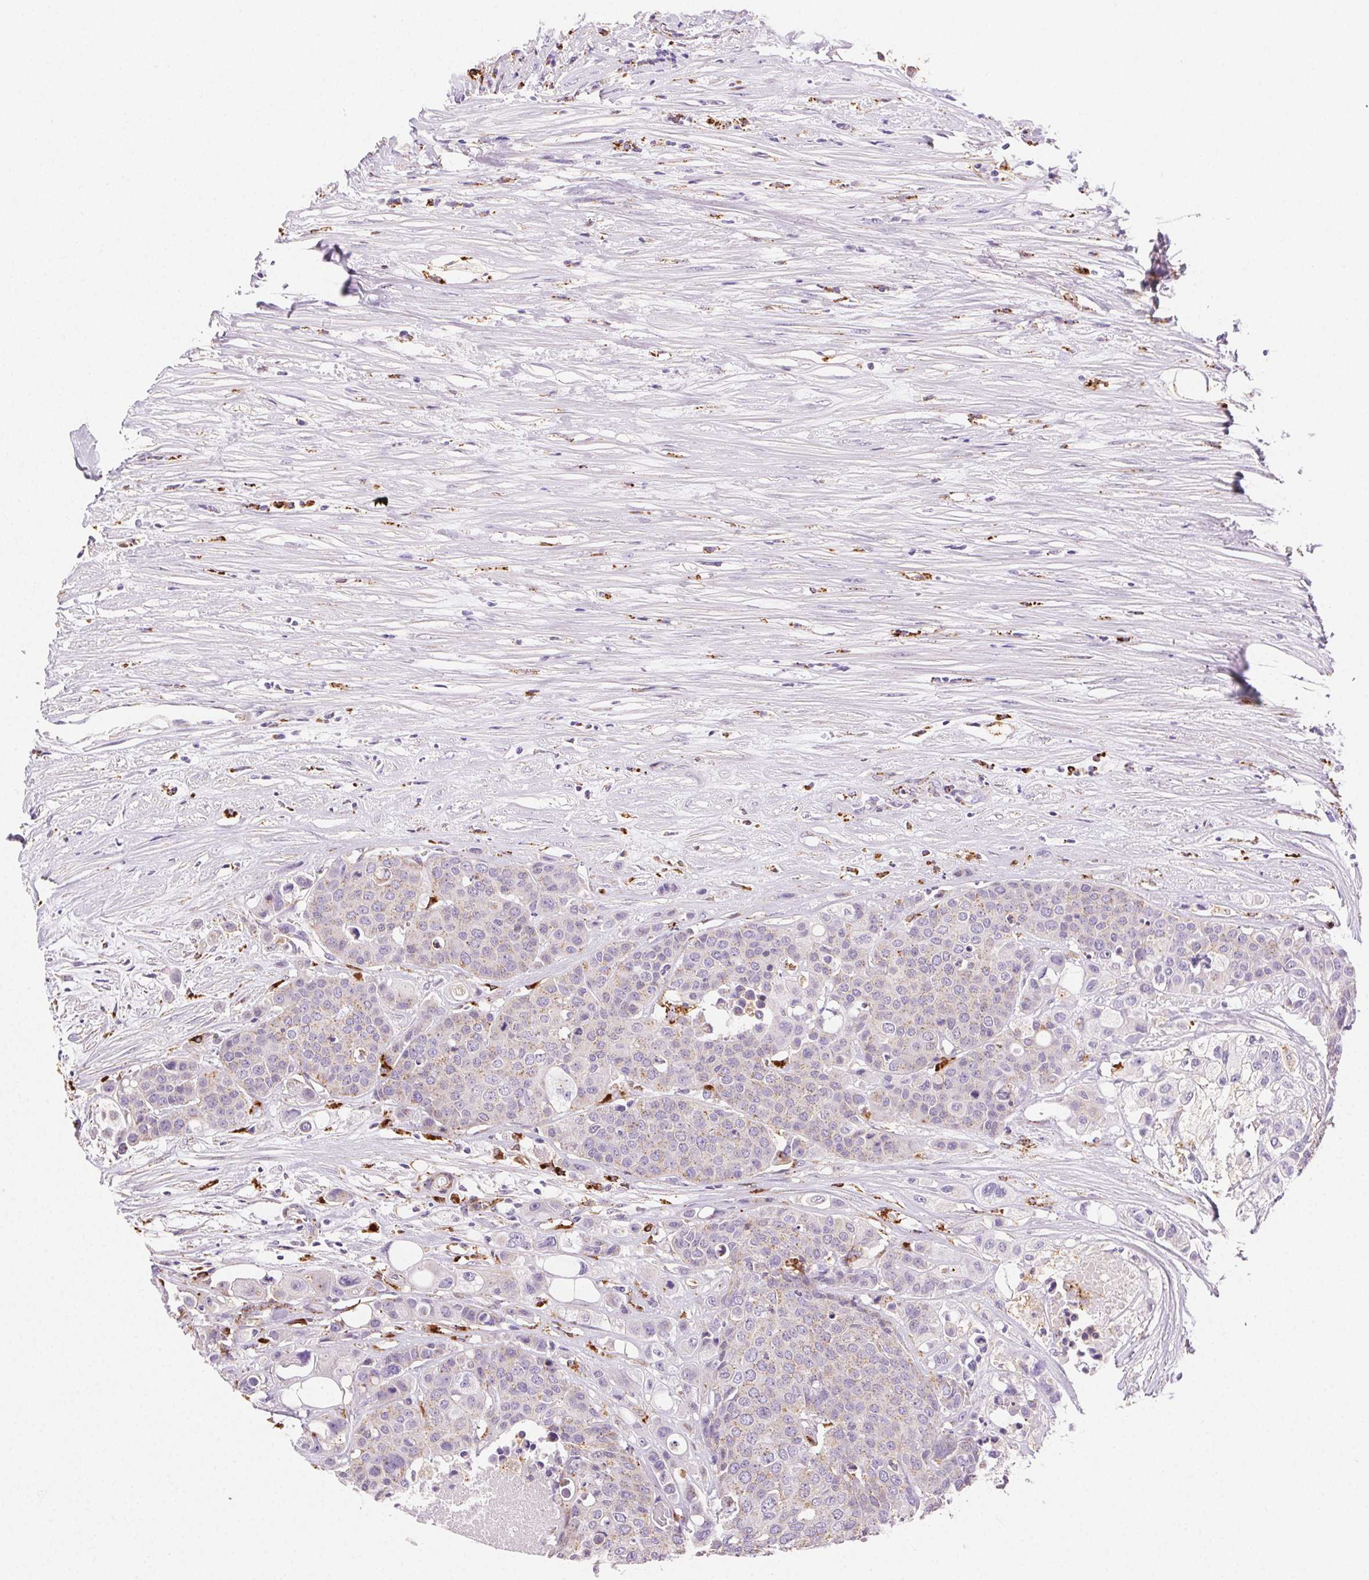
{"staining": {"intensity": "negative", "quantity": "none", "location": "none"}, "tissue": "carcinoid", "cell_type": "Tumor cells", "image_type": "cancer", "snomed": [{"axis": "morphology", "description": "Carcinoid, malignant, NOS"}, {"axis": "topography", "description": "Colon"}], "caption": "The histopathology image demonstrates no staining of tumor cells in malignant carcinoid.", "gene": "SCPEP1", "patient": {"sex": "male", "age": 81}}